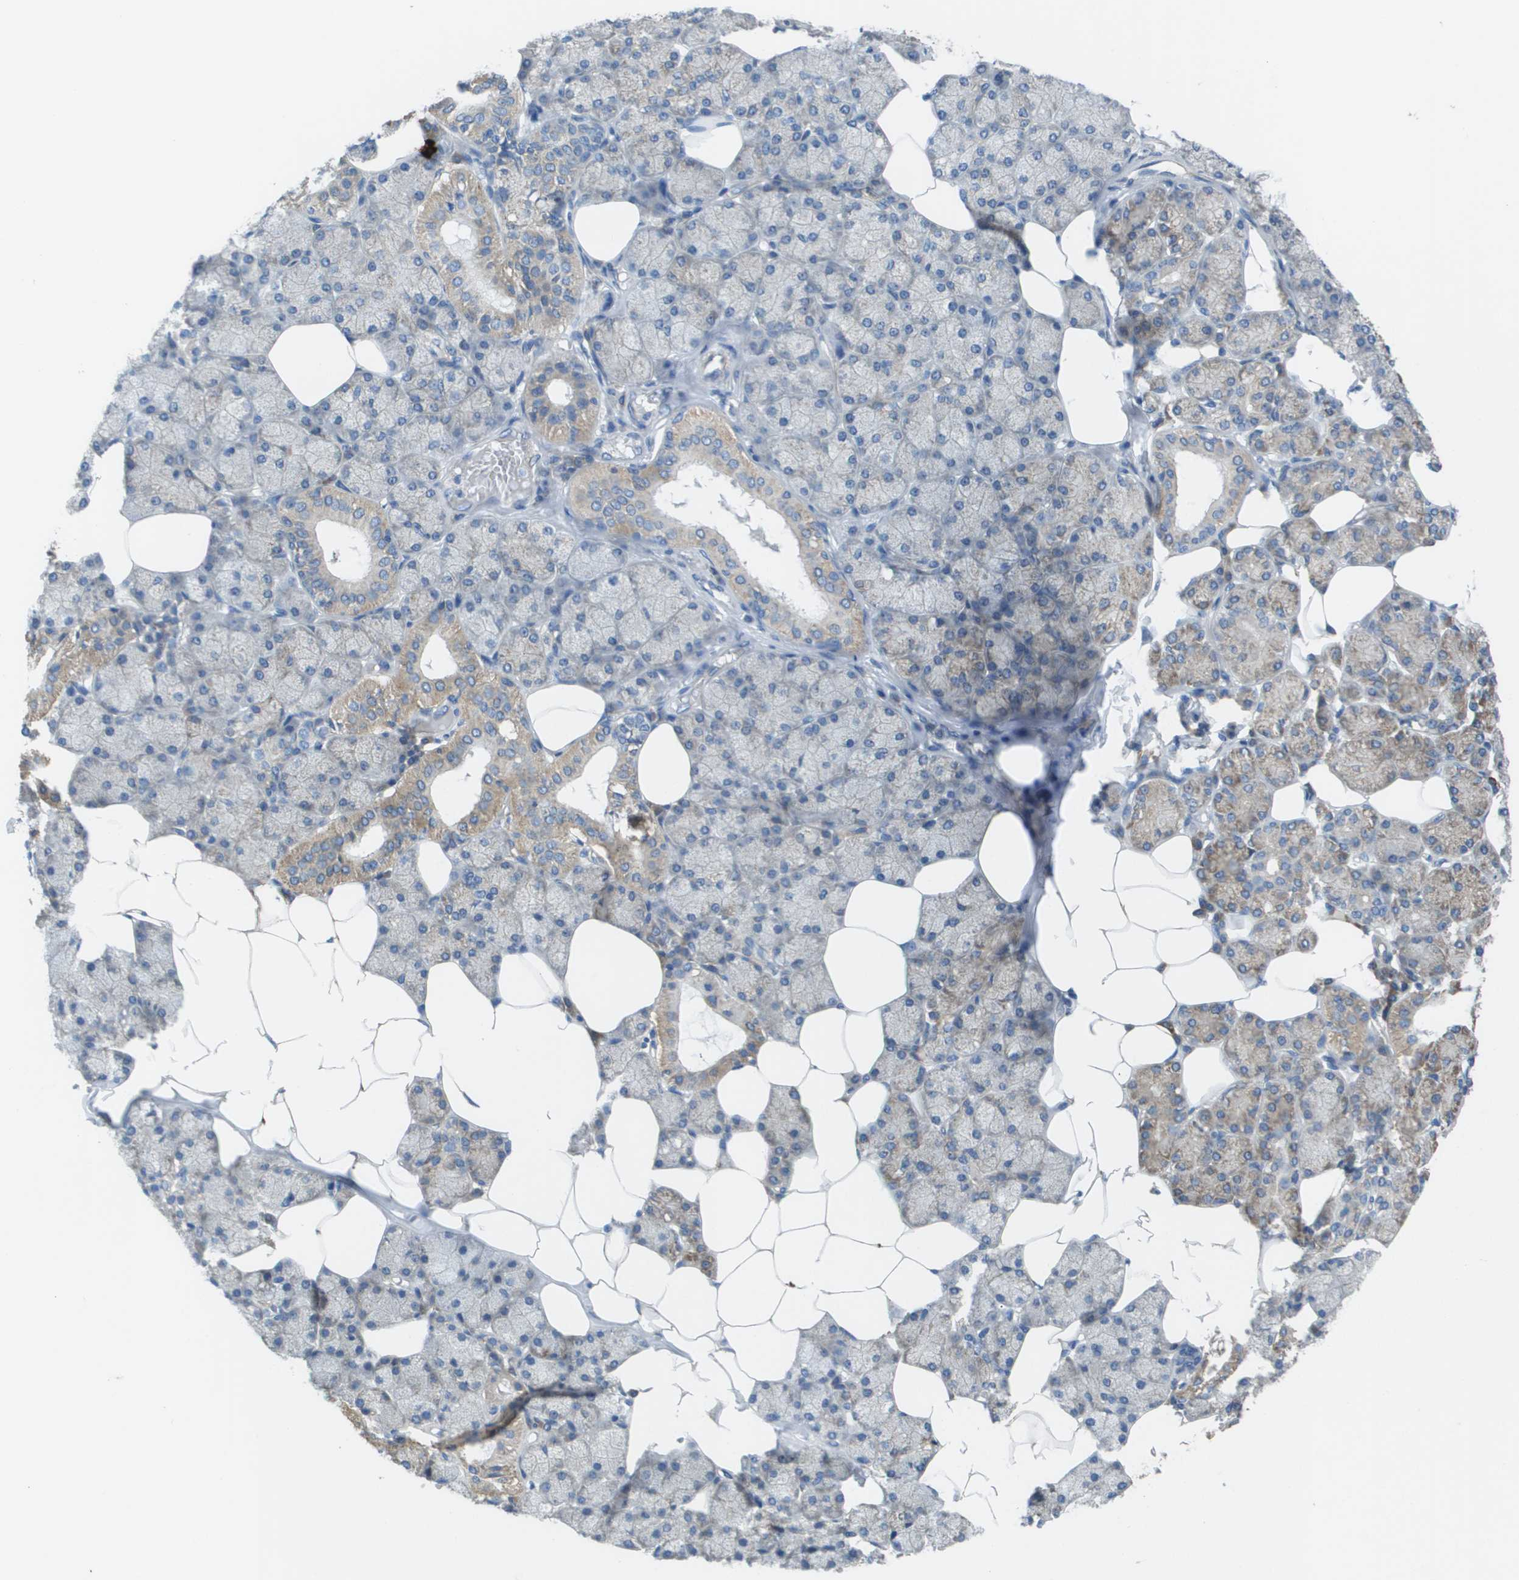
{"staining": {"intensity": "moderate", "quantity": "25%-75%", "location": "cytoplasmic/membranous"}, "tissue": "salivary gland", "cell_type": "Glandular cells", "image_type": "normal", "snomed": [{"axis": "morphology", "description": "Normal tissue, NOS"}, {"axis": "topography", "description": "Salivary gland"}], "caption": "High-power microscopy captured an immunohistochemistry (IHC) histopathology image of normal salivary gland, revealing moderate cytoplasmic/membranous staining in approximately 25%-75% of glandular cells.", "gene": "CLCN2", "patient": {"sex": "male", "age": 62}}